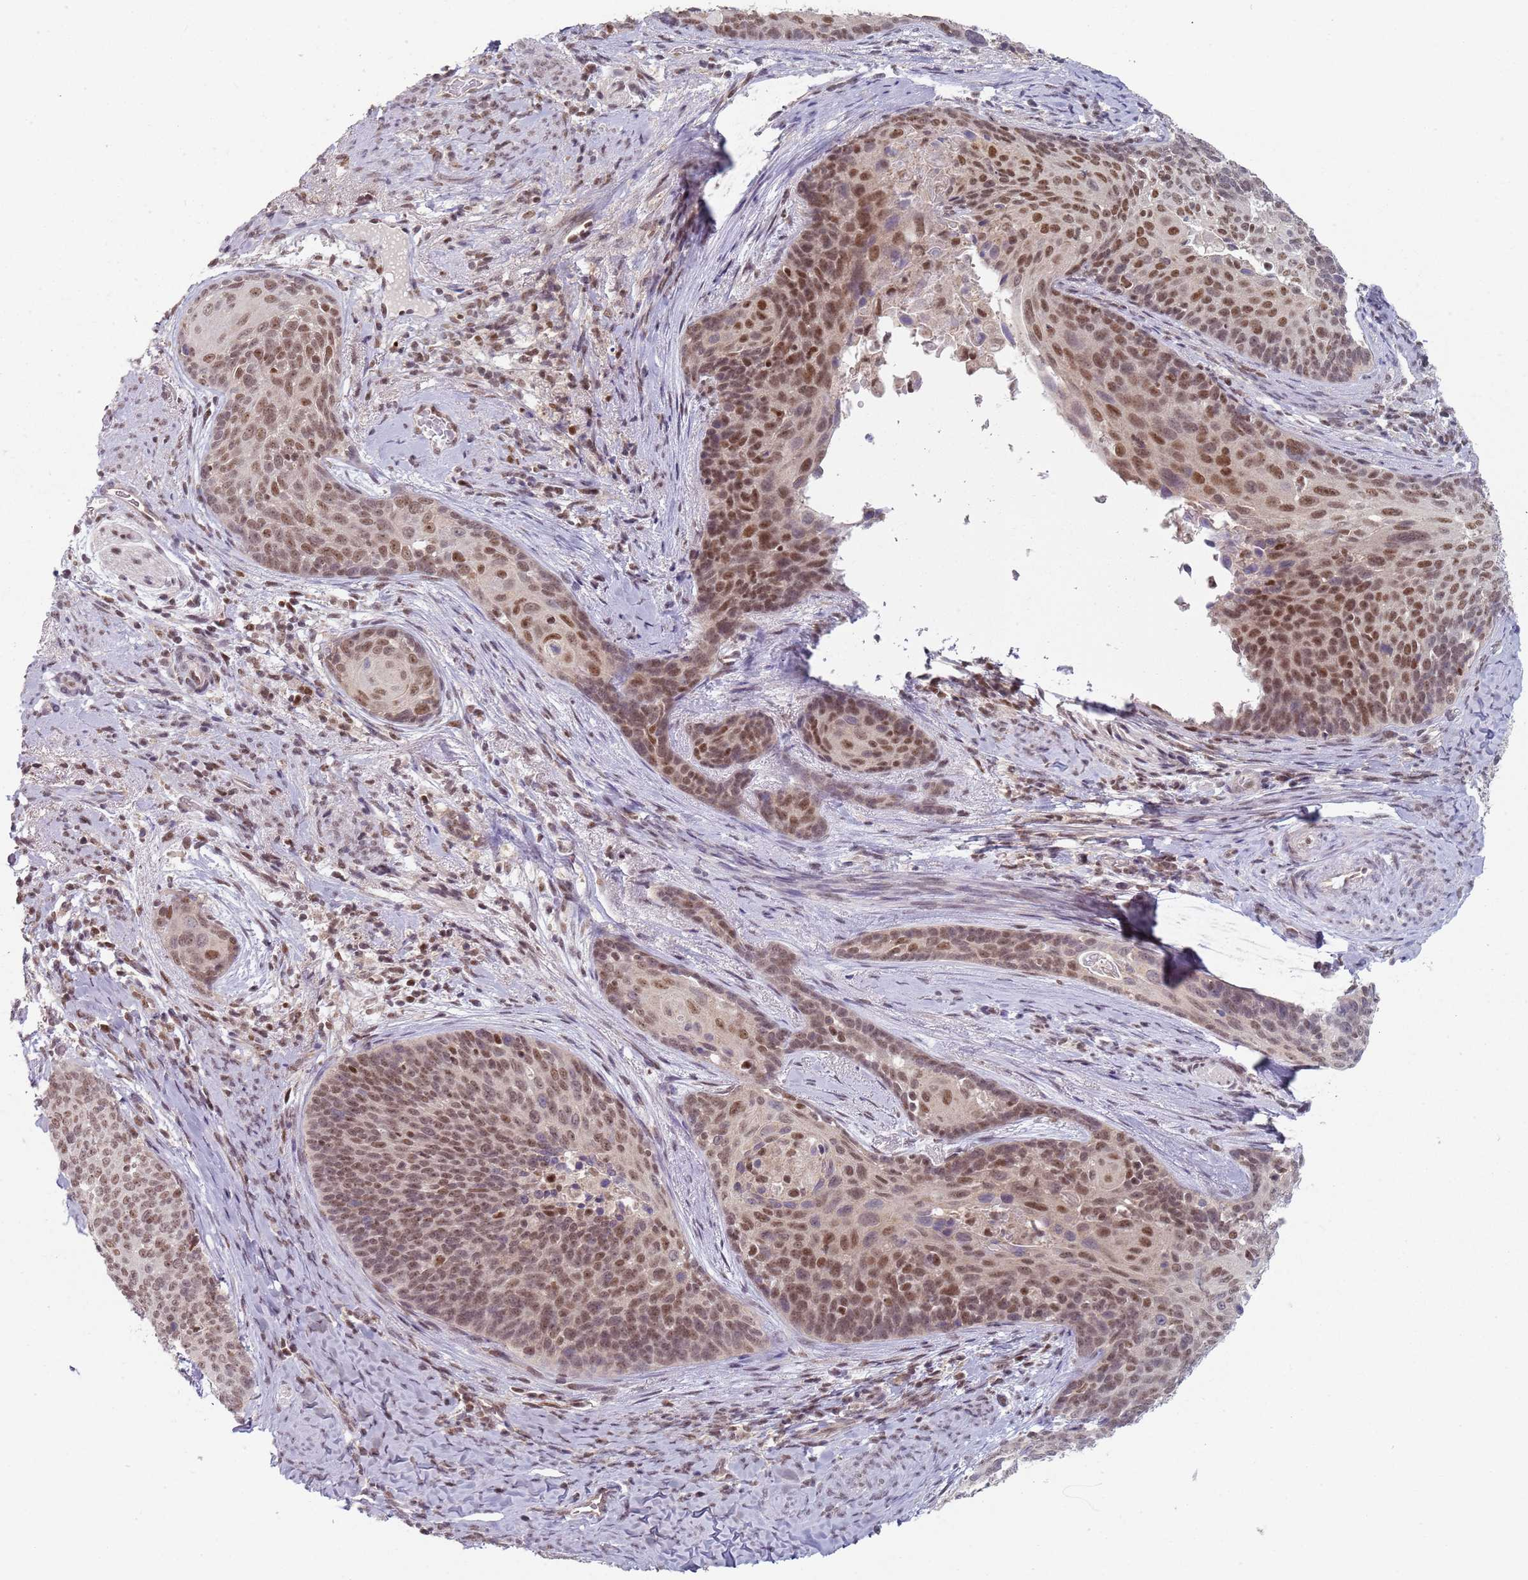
{"staining": {"intensity": "moderate", "quantity": ">75%", "location": "nuclear"}, "tissue": "cervical cancer", "cell_type": "Tumor cells", "image_type": "cancer", "snomed": [{"axis": "morphology", "description": "Squamous cell carcinoma, NOS"}, {"axis": "topography", "description": "Cervix"}], "caption": "Immunohistochemical staining of human cervical cancer (squamous cell carcinoma) shows medium levels of moderate nuclear protein positivity in about >75% of tumor cells. The staining was performed using DAB (3,3'-diaminobenzidine) to visualize the protein expression in brown, while the nuclei were stained in blue with hematoxylin (Magnification: 20x).", "gene": "SMARCAL1", "patient": {"sex": "female", "age": 50}}